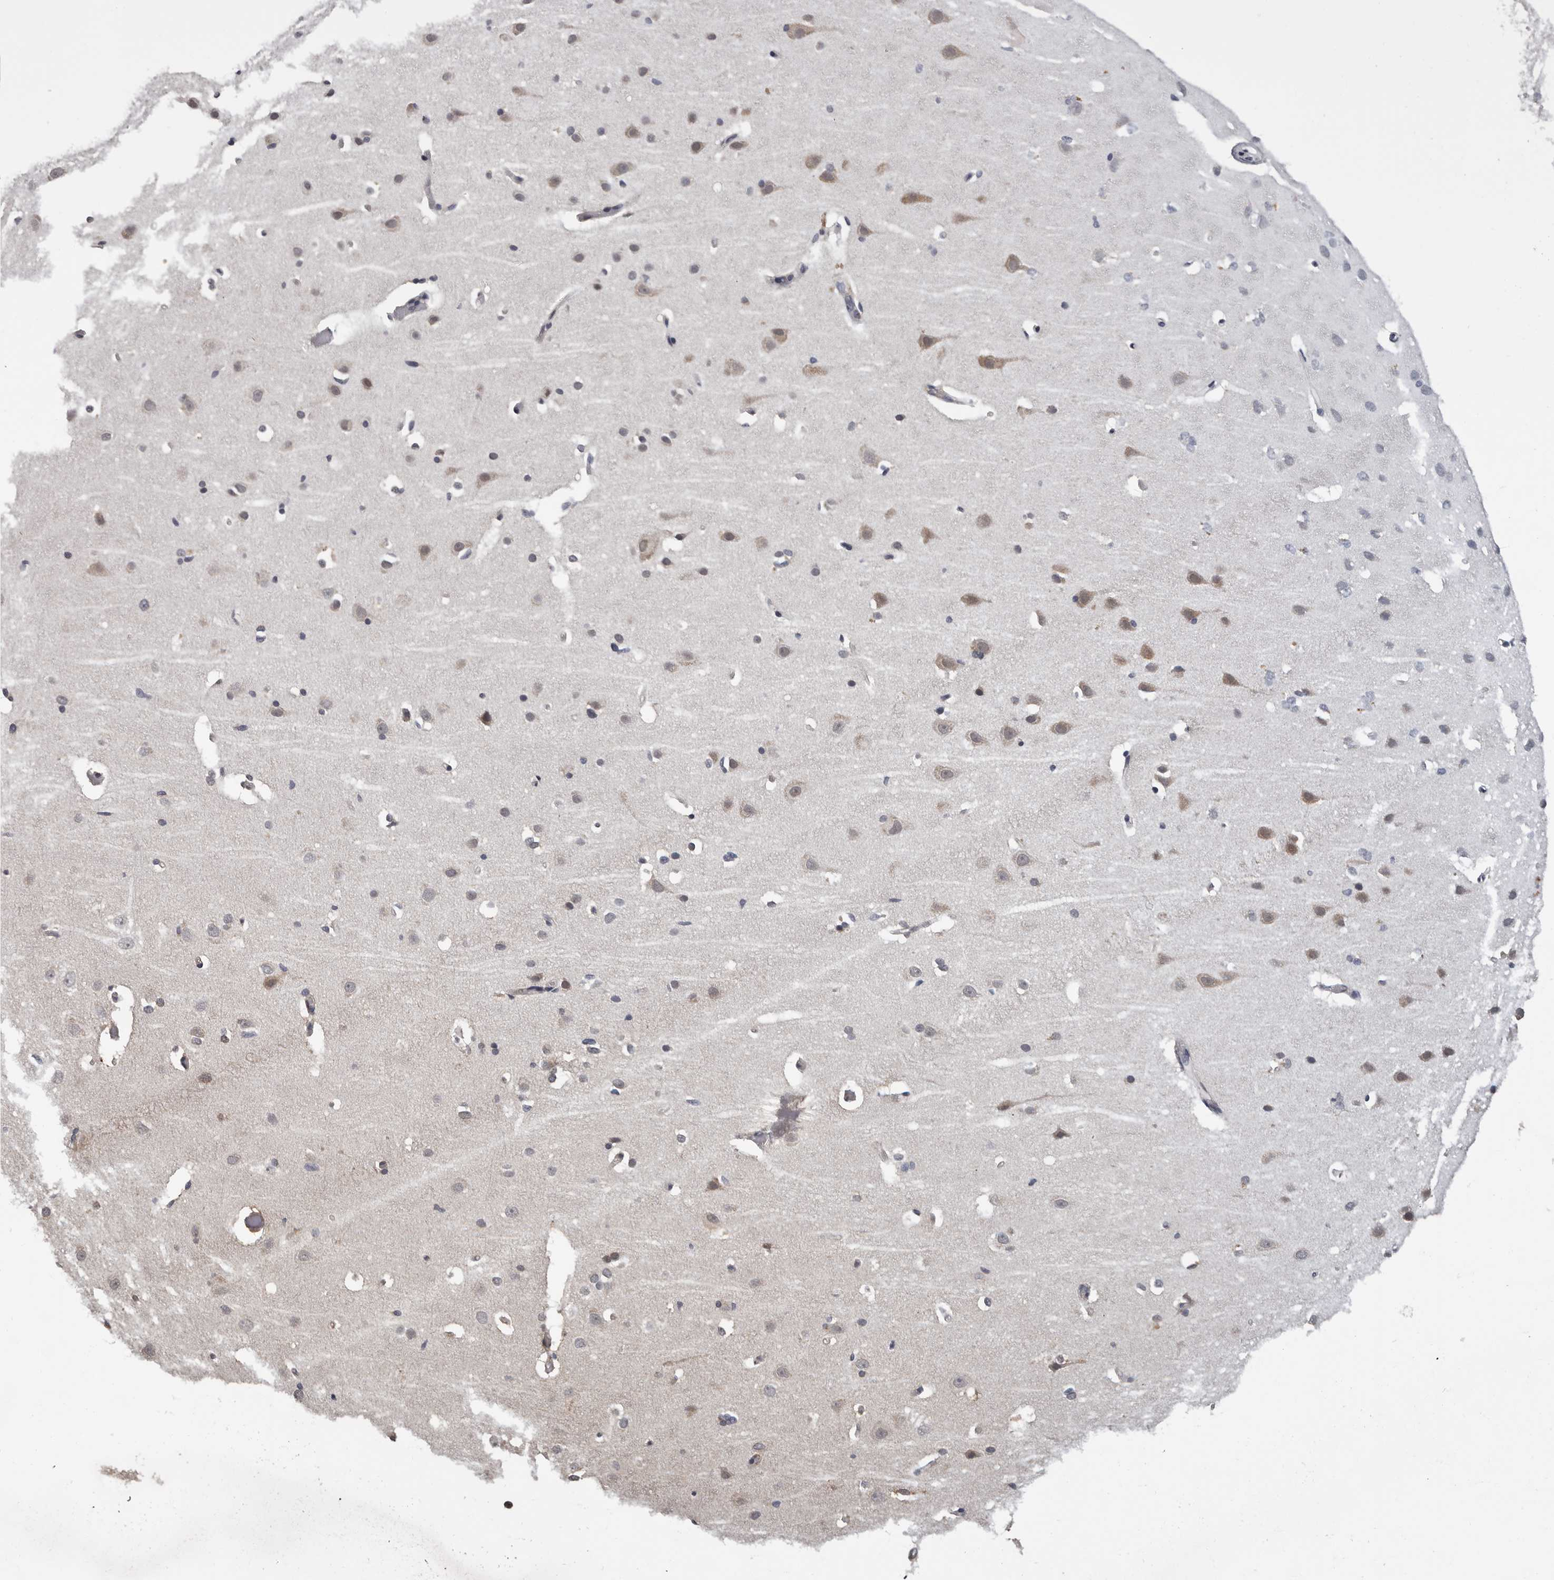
{"staining": {"intensity": "moderate", "quantity": "<25%", "location": "cytoplasmic/membranous"}, "tissue": "cerebral cortex", "cell_type": "Endothelial cells", "image_type": "normal", "snomed": [{"axis": "morphology", "description": "Normal tissue, NOS"}, {"axis": "topography", "description": "Cerebral cortex"}], "caption": "DAB (3,3'-diaminobenzidine) immunohistochemical staining of normal cerebral cortex shows moderate cytoplasmic/membranous protein positivity in approximately <25% of endothelial cells.", "gene": "PRR12", "patient": {"sex": "male", "age": 34}}